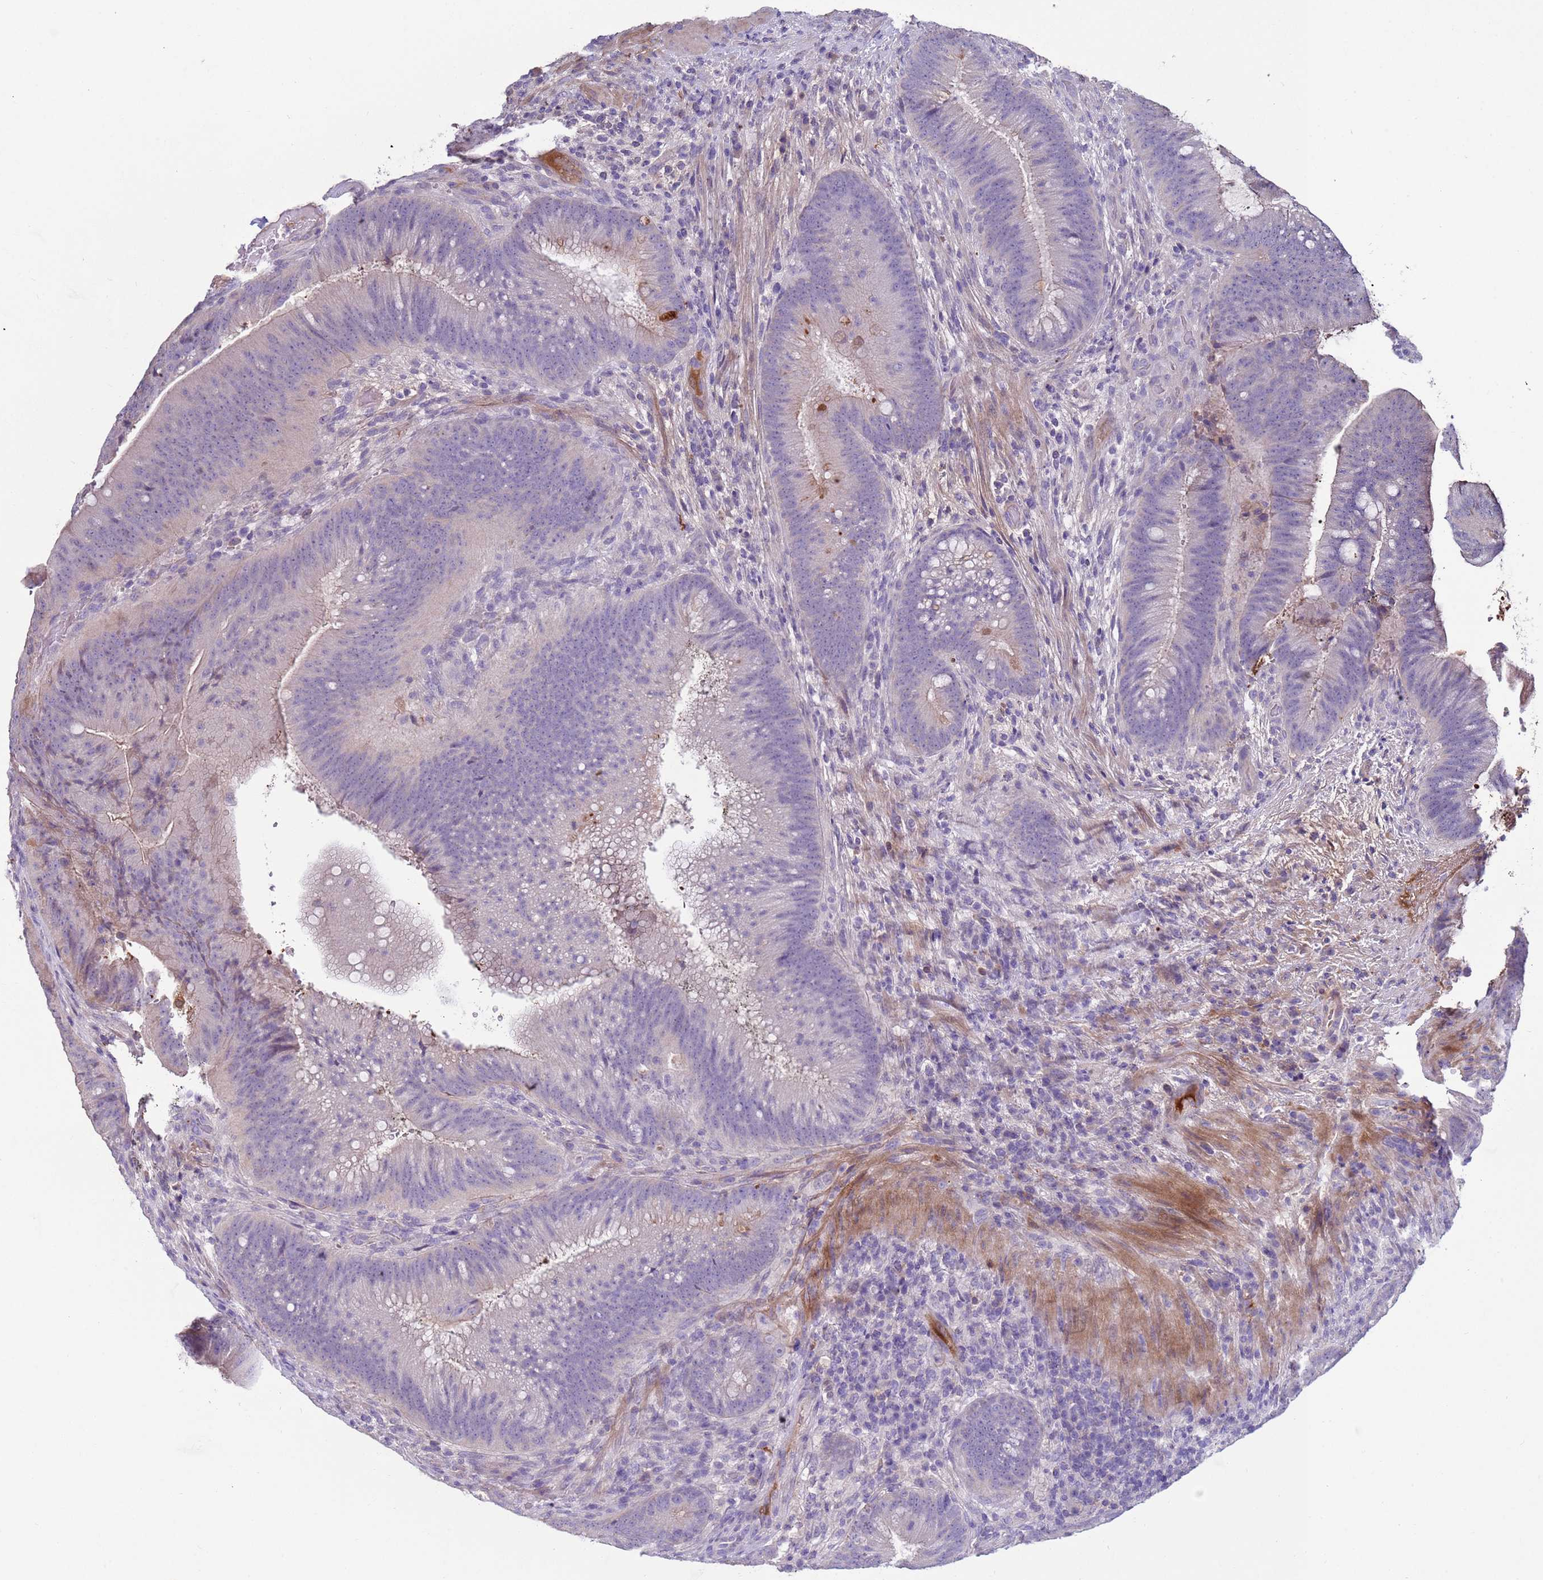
{"staining": {"intensity": "negative", "quantity": "none", "location": "none"}, "tissue": "colorectal cancer", "cell_type": "Tumor cells", "image_type": "cancer", "snomed": [{"axis": "morphology", "description": "Adenocarcinoma, NOS"}, {"axis": "topography", "description": "Colon"}], "caption": "Immunohistochemistry micrograph of neoplastic tissue: human colorectal adenocarcinoma stained with DAB reveals no significant protein staining in tumor cells.", "gene": "TRIM51", "patient": {"sex": "female", "age": 43}}